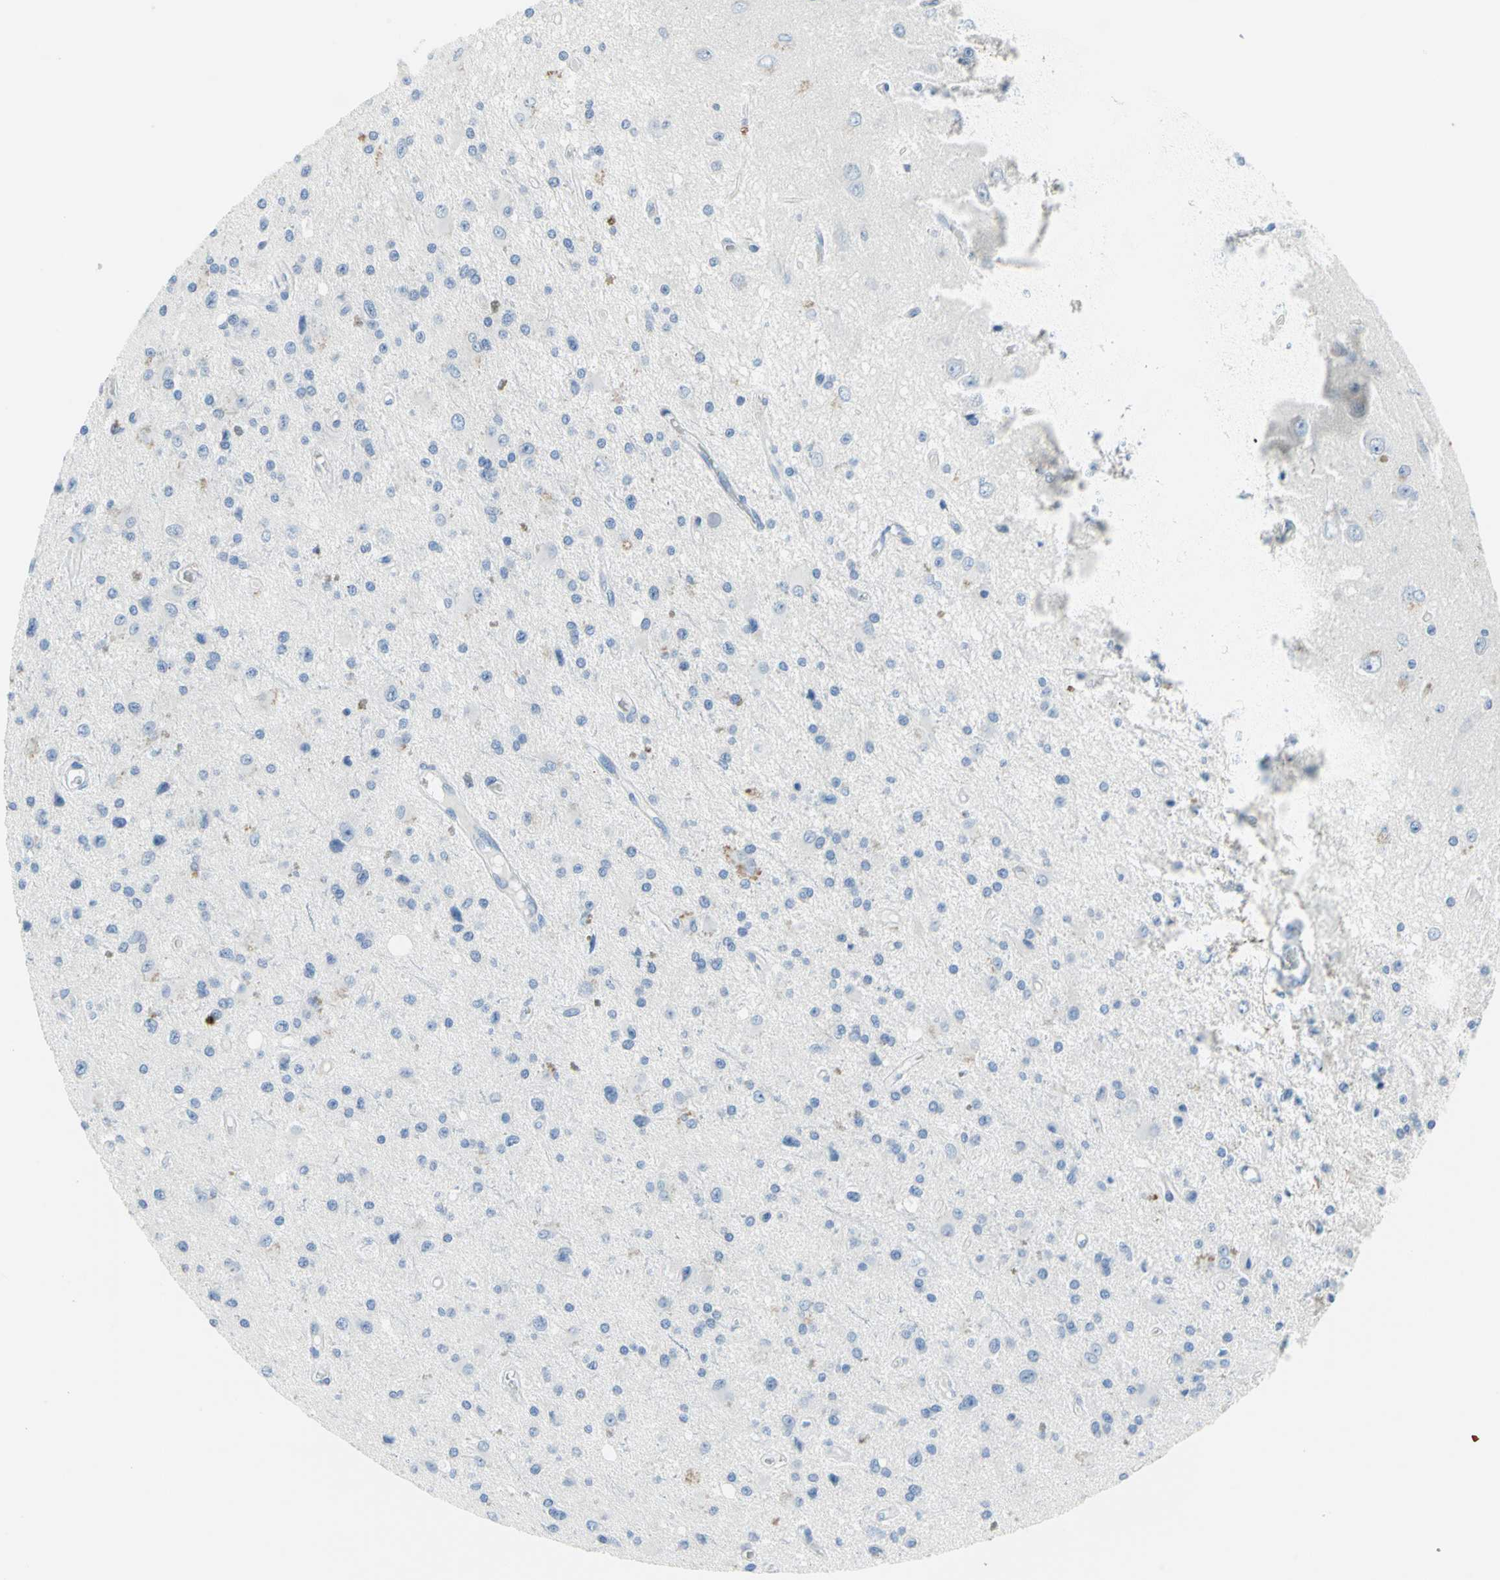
{"staining": {"intensity": "negative", "quantity": "none", "location": "none"}, "tissue": "glioma", "cell_type": "Tumor cells", "image_type": "cancer", "snomed": [{"axis": "morphology", "description": "Glioma, malignant, Low grade"}, {"axis": "topography", "description": "Brain"}], "caption": "The photomicrograph demonstrates no significant positivity in tumor cells of glioma.", "gene": "SFN", "patient": {"sex": "male", "age": 58}}